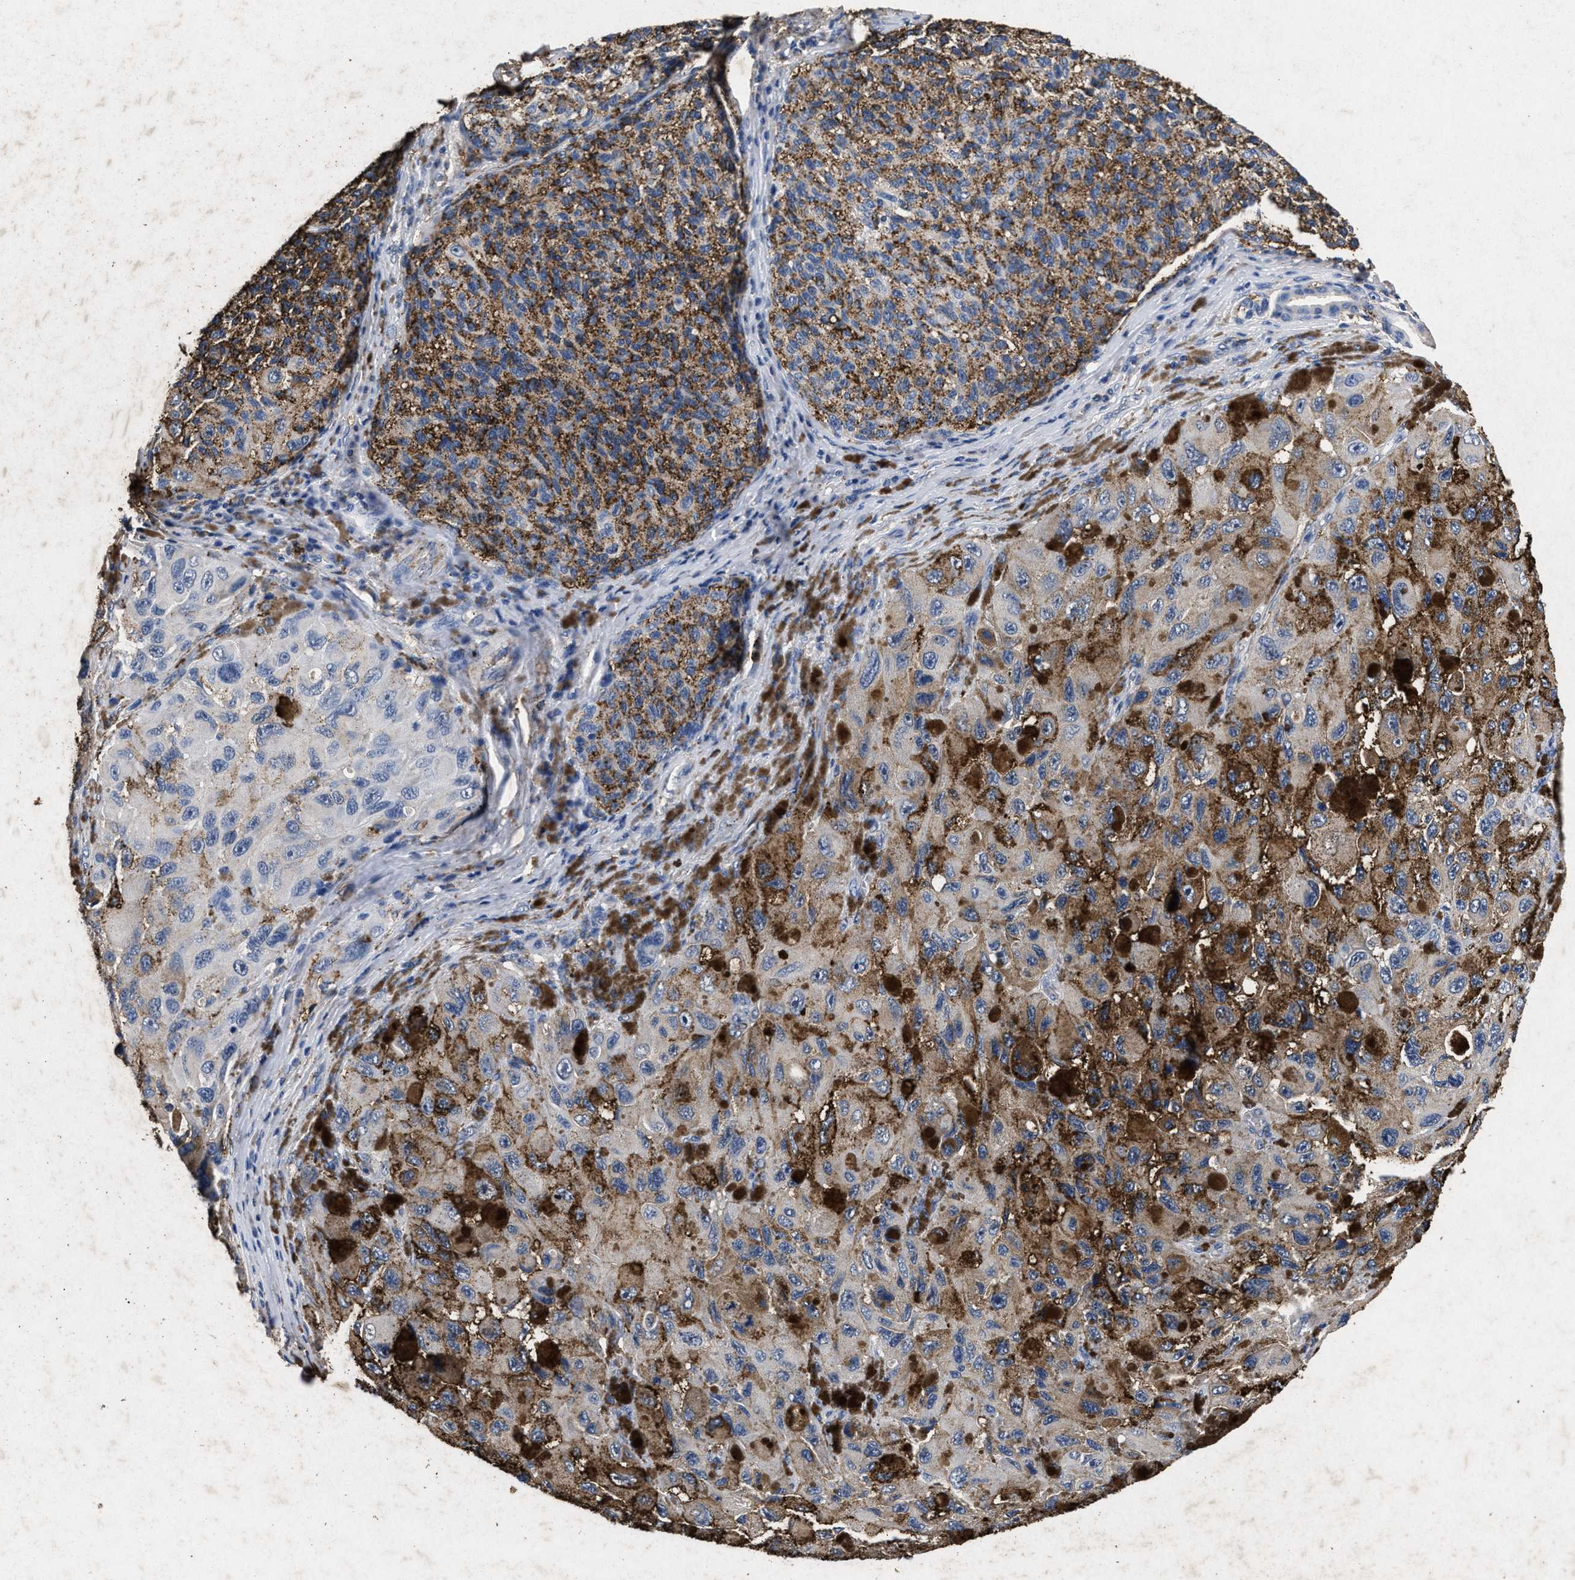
{"staining": {"intensity": "moderate", "quantity": ">75%", "location": "cytoplasmic/membranous"}, "tissue": "melanoma", "cell_type": "Tumor cells", "image_type": "cancer", "snomed": [{"axis": "morphology", "description": "Malignant melanoma, NOS"}, {"axis": "topography", "description": "Skin"}], "caption": "A photomicrograph of malignant melanoma stained for a protein exhibits moderate cytoplasmic/membranous brown staining in tumor cells.", "gene": "LTB4R2", "patient": {"sex": "female", "age": 73}}